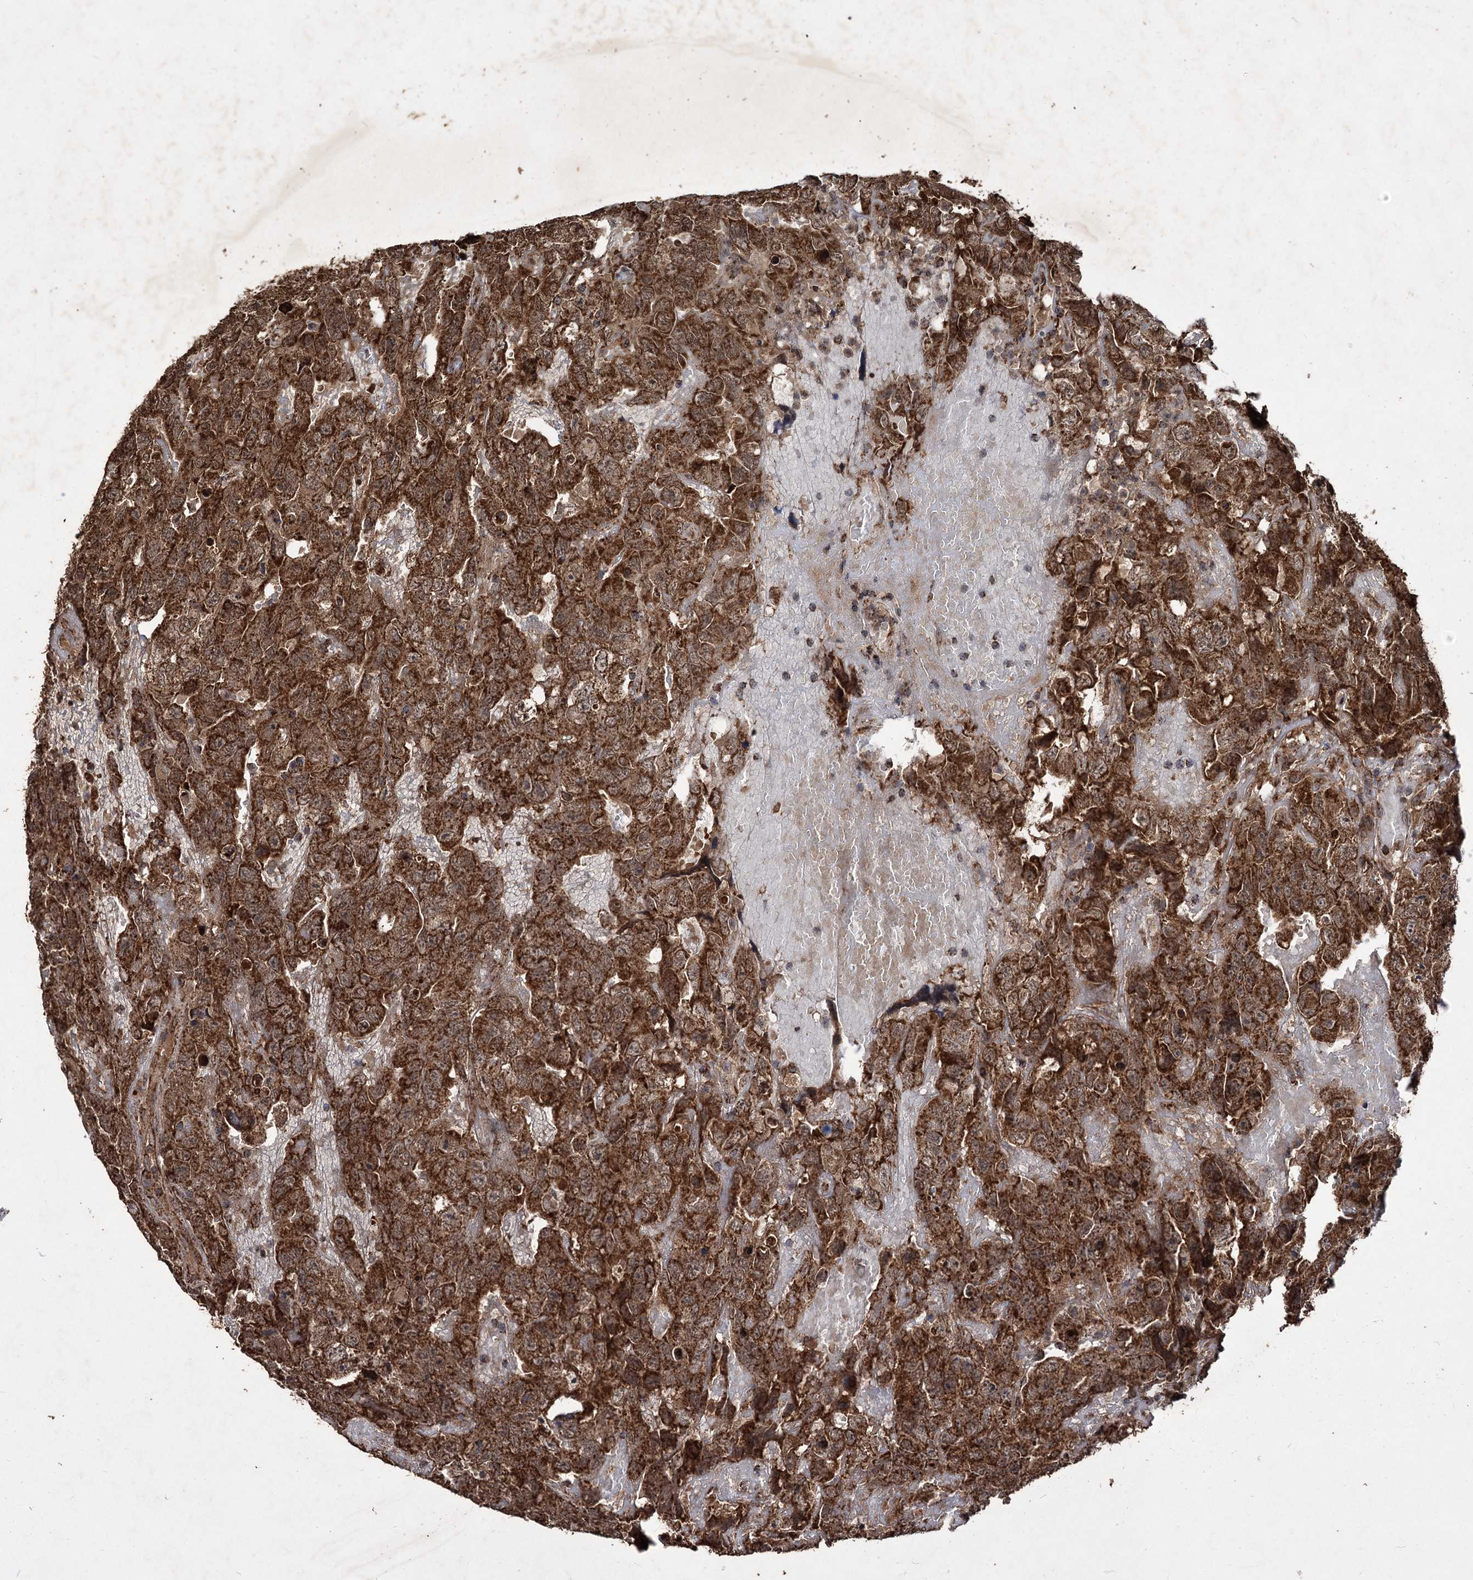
{"staining": {"intensity": "strong", "quantity": ">75%", "location": "cytoplasmic/membranous"}, "tissue": "testis cancer", "cell_type": "Tumor cells", "image_type": "cancer", "snomed": [{"axis": "morphology", "description": "Carcinoma, Embryonal, NOS"}, {"axis": "topography", "description": "Testis"}], "caption": "Embryonal carcinoma (testis) stained with a protein marker reveals strong staining in tumor cells.", "gene": "IPO4", "patient": {"sex": "male", "age": 45}}